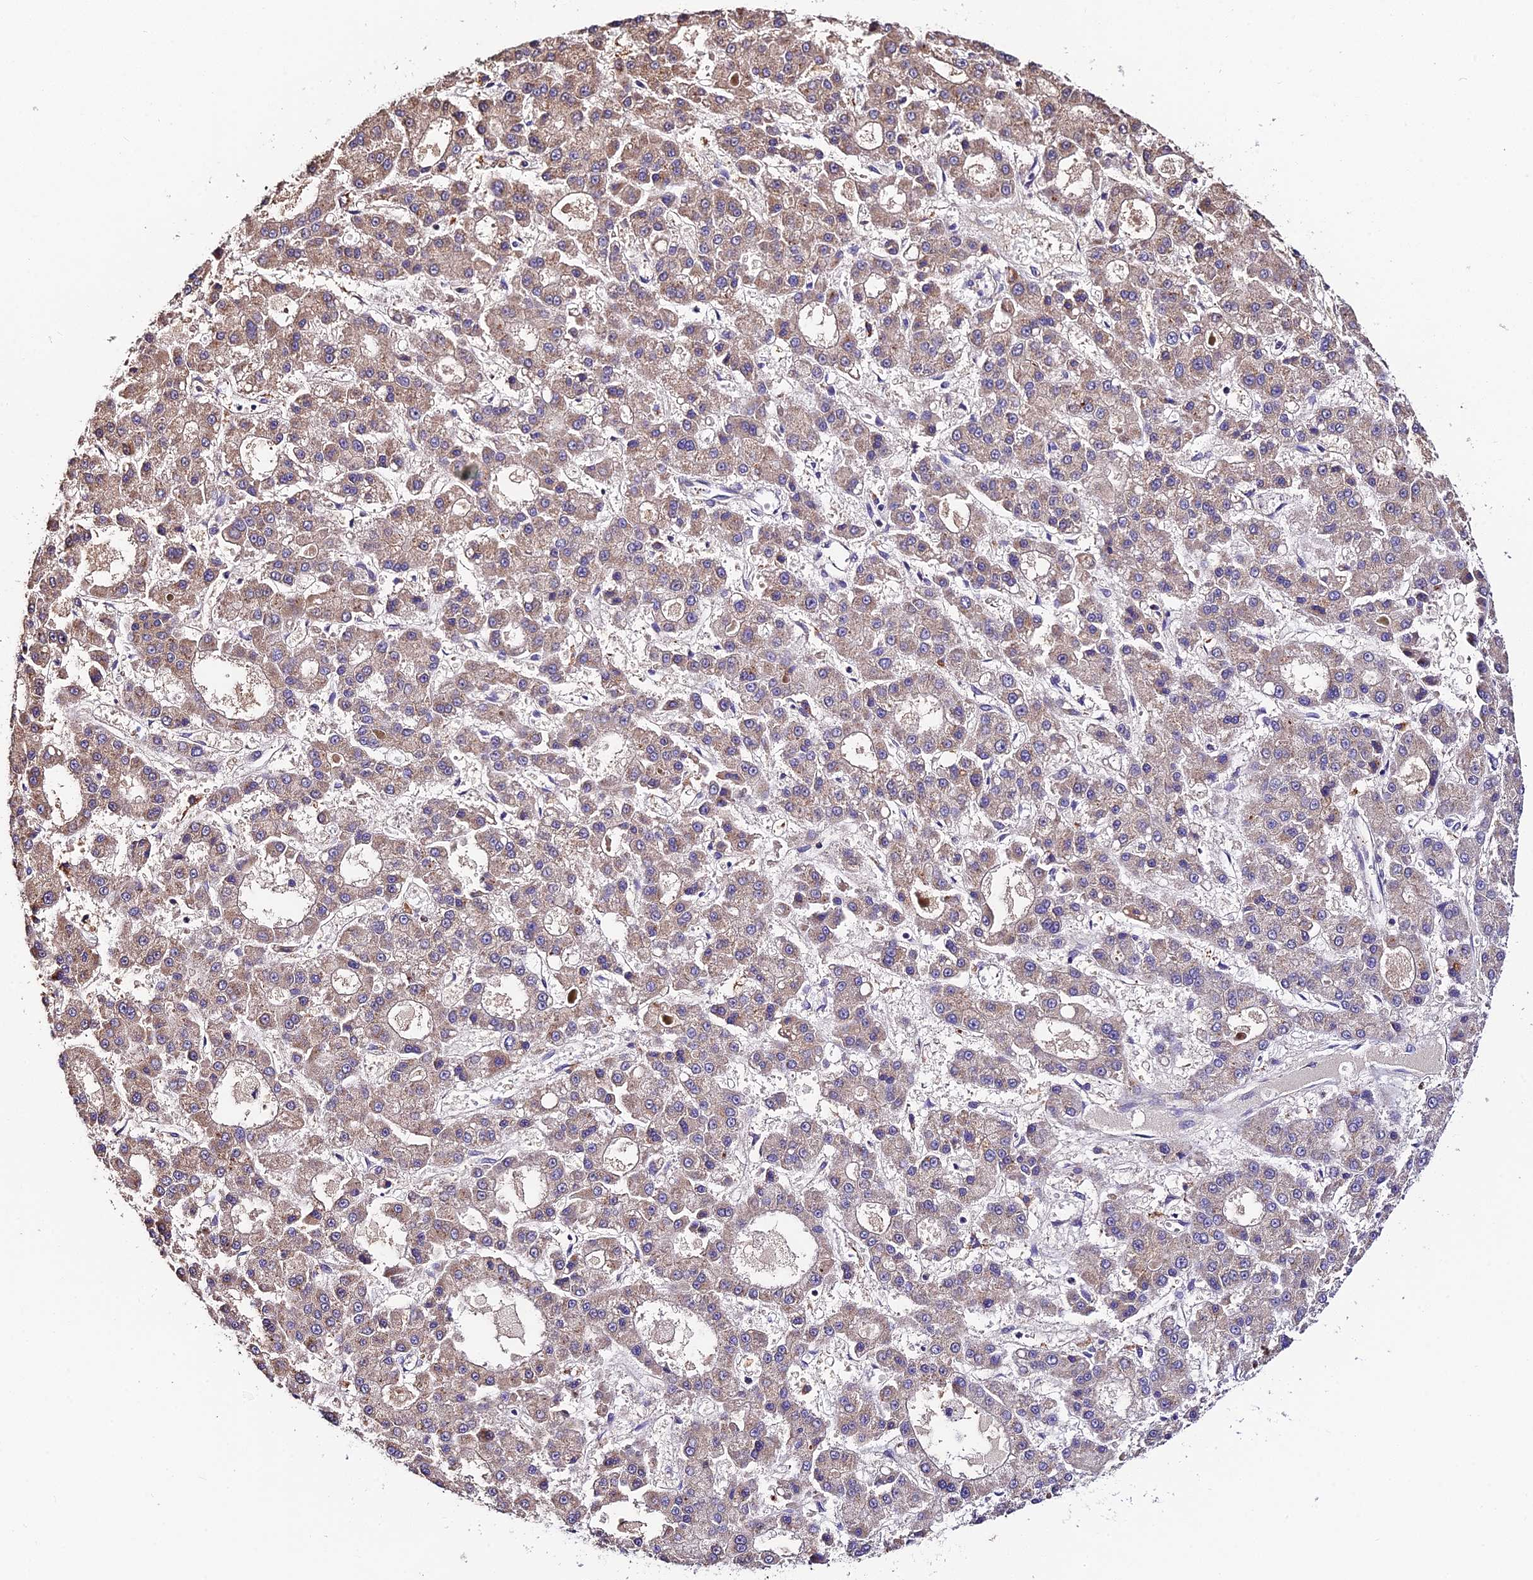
{"staining": {"intensity": "weak", "quantity": "25%-75%", "location": "cytoplasmic/membranous"}, "tissue": "liver cancer", "cell_type": "Tumor cells", "image_type": "cancer", "snomed": [{"axis": "morphology", "description": "Carcinoma, Hepatocellular, NOS"}, {"axis": "topography", "description": "Liver"}], "caption": "Hepatocellular carcinoma (liver) stained with a brown dye shows weak cytoplasmic/membranous positive staining in approximately 25%-75% of tumor cells.", "gene": "C3orf20", "patient": {"sex": "male", "age": 70}}